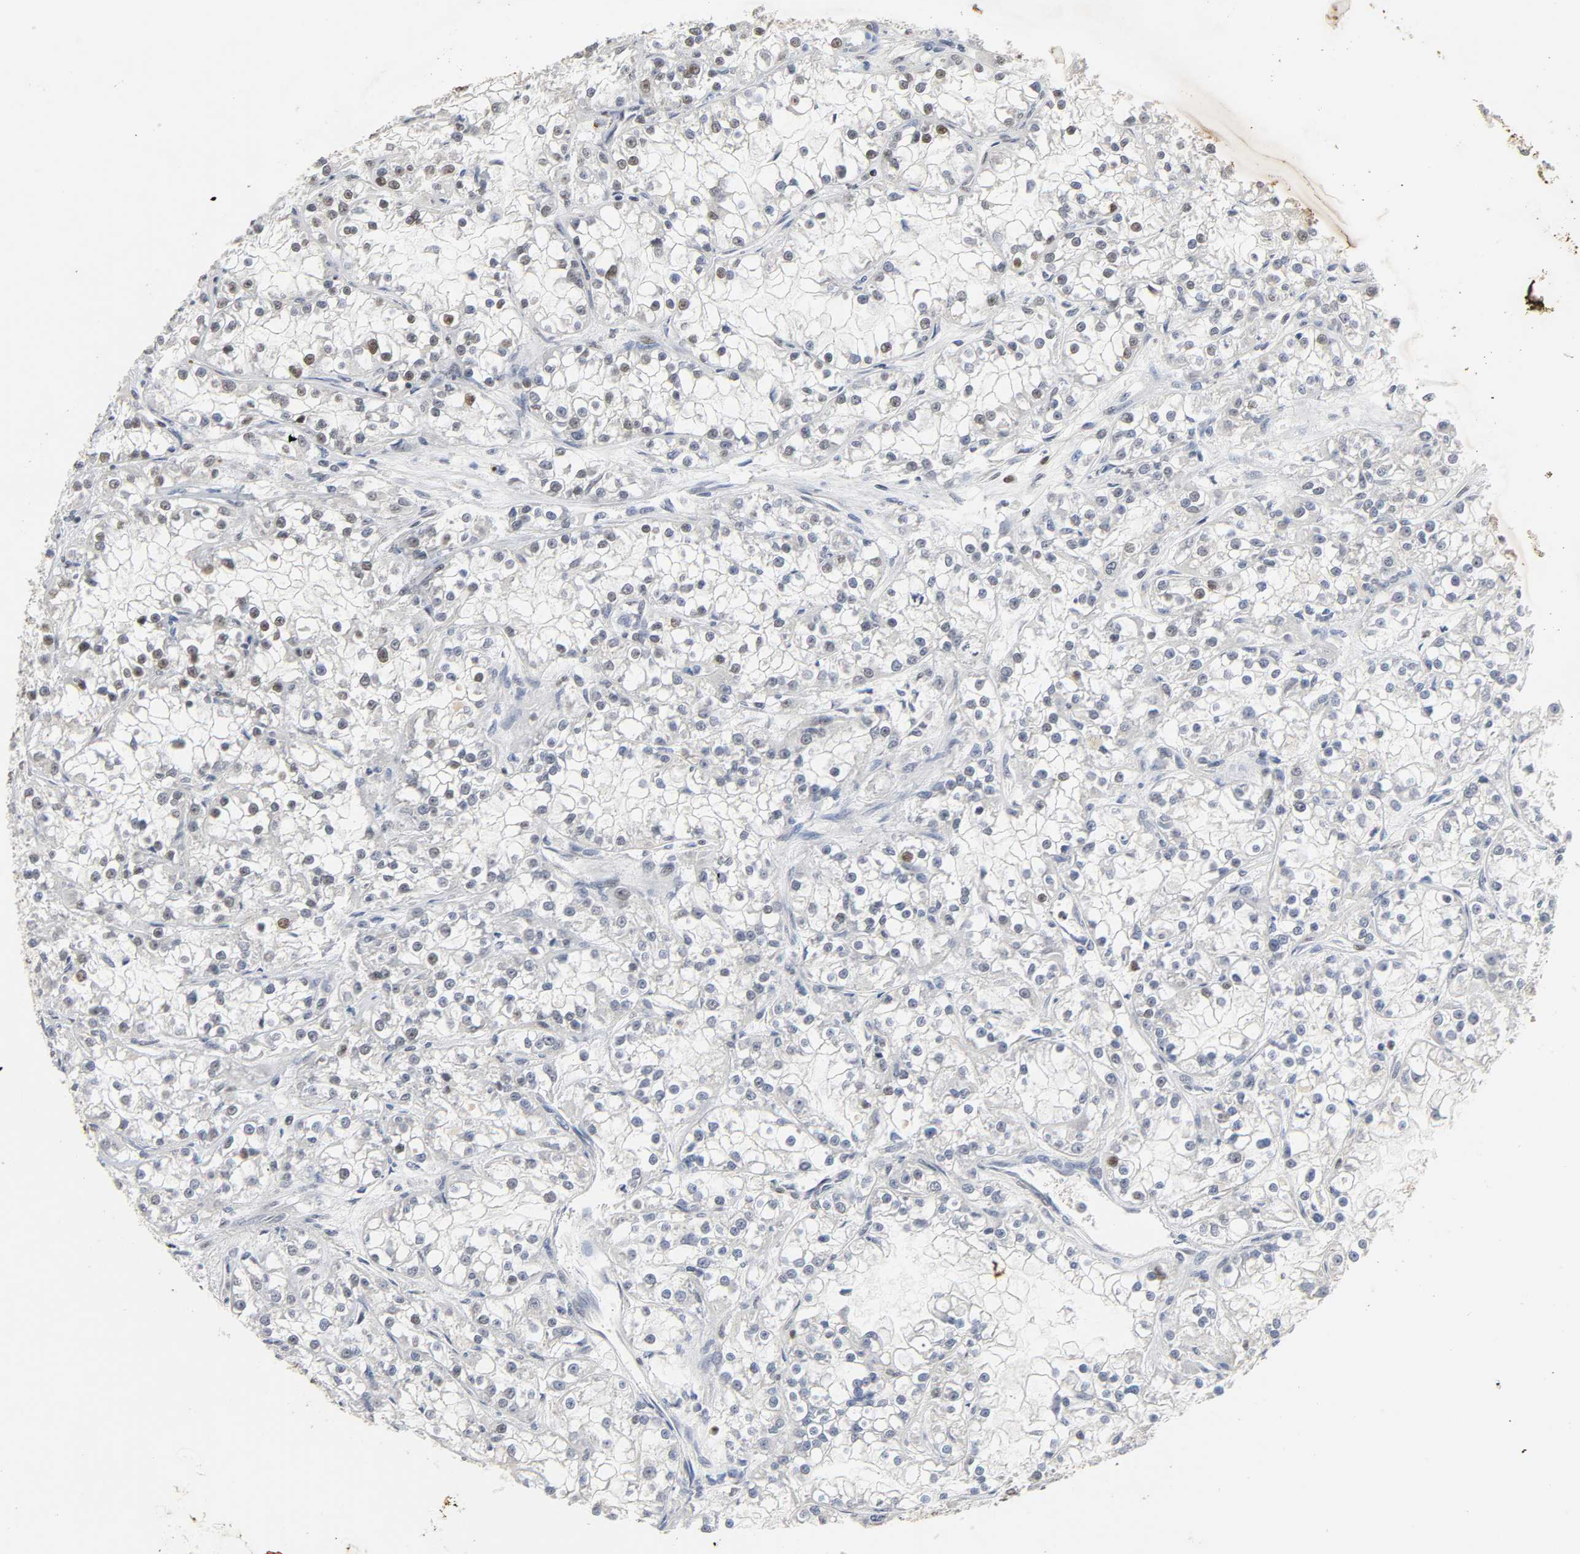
{"staining": {"intensity": "moderate", "quantity": "<25%", "location": "nuclear"}, "tissue": "renal cancer", "cell_type": "Tumor cells", "image_type": "cancer", "snomed": [{"axis": "morphology", "description": "Adenocarcinoma, NOS"}, {"axis": "topography", "description": "Kidney"}], "caption": "Immunohistochemical staining of human adenocarcinoma (renal) shows low levels of moderate nuclear positivity in approximately <25% of tumor cells.", "gene": "NCOA6", "patient": {"sex": "female", "age": 52}}